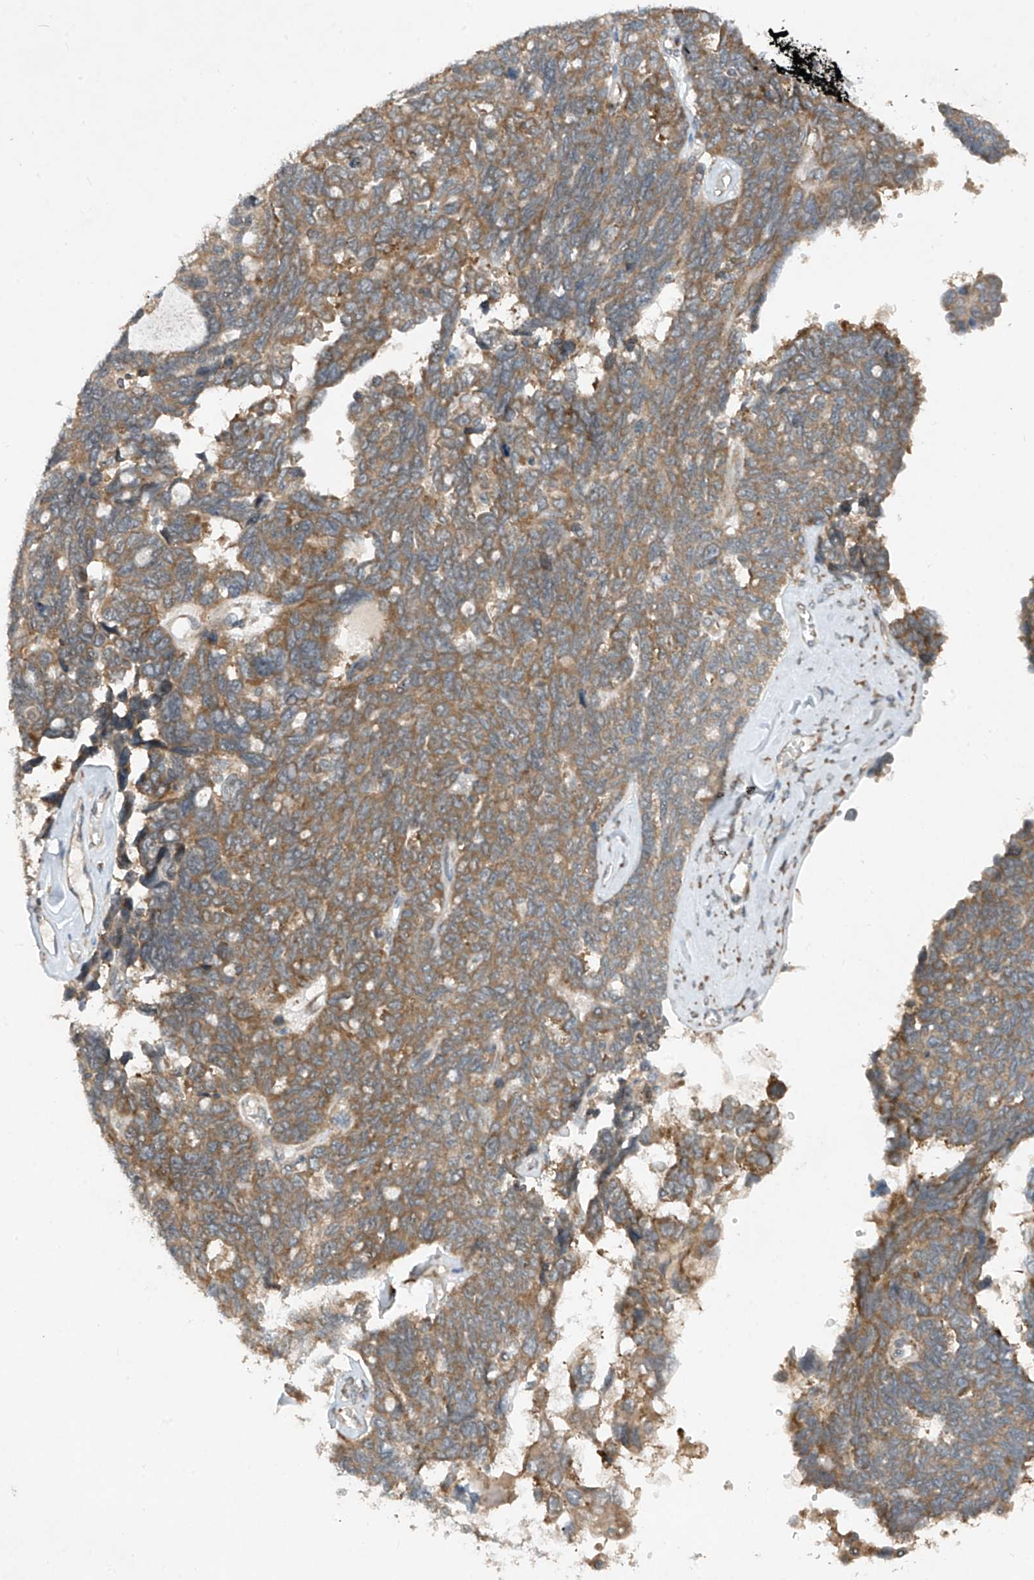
{"staining": {"intensity": "moderate", "quantity": "25%-75%", "location": "cytoplasmic/membranous"}, "tissue": "ovarian cancer", "cell_type": "Tumor cells", "image_type": "cancer", "snomed": [{"axis": "morphology", "description": "Cystadenocarcinoma, serous, NOS"}, {"axis": "topography", "description": "Ovary"}], "caption": "Ovarian cancer stained with immunohistochemistry (IHC) displays moderate cytoplasmic/membranous staining in about 25%-75% of tumor cells.", "gene": "RPL34", "patient": {"sex": "female", "age": 79}}